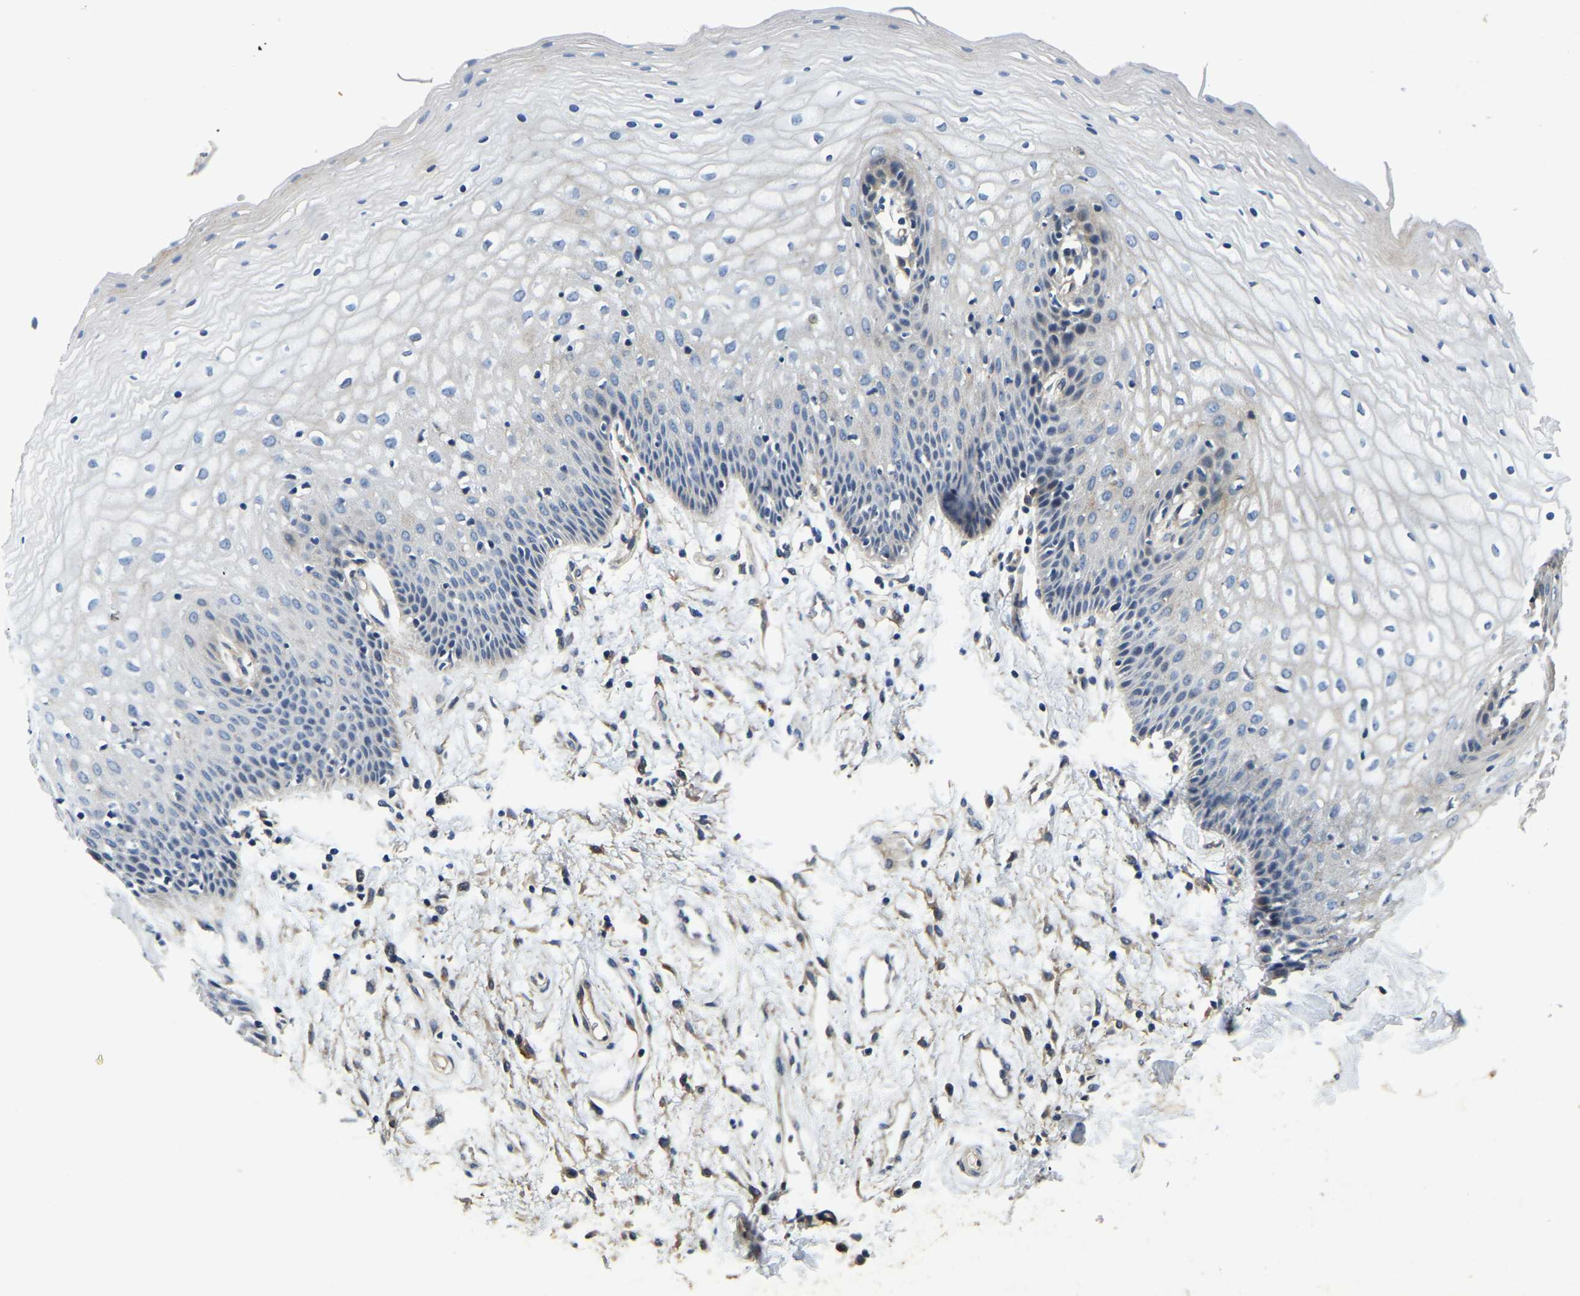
{"staining": {"intensity": "negative", "quantity": "none", "location": "none"}, "tissue": "vagina", "cell_type": "Squamous epithelial cells", "image_type": "normal", "snomed": [{"axis": "morphology", "description": "Normal tissue, NOS"}, {"axis": "topography", "description": "Vagina"}], "caption": "Immunohistochemistry of normal vagina shows no staining in squamous epithelial cells. (DAB (3,3'-diaminobenzidine) IHC with hematoxylin counter stain).", "gene": "RNF39", "patient": {"sex": "female", "age": 34}}